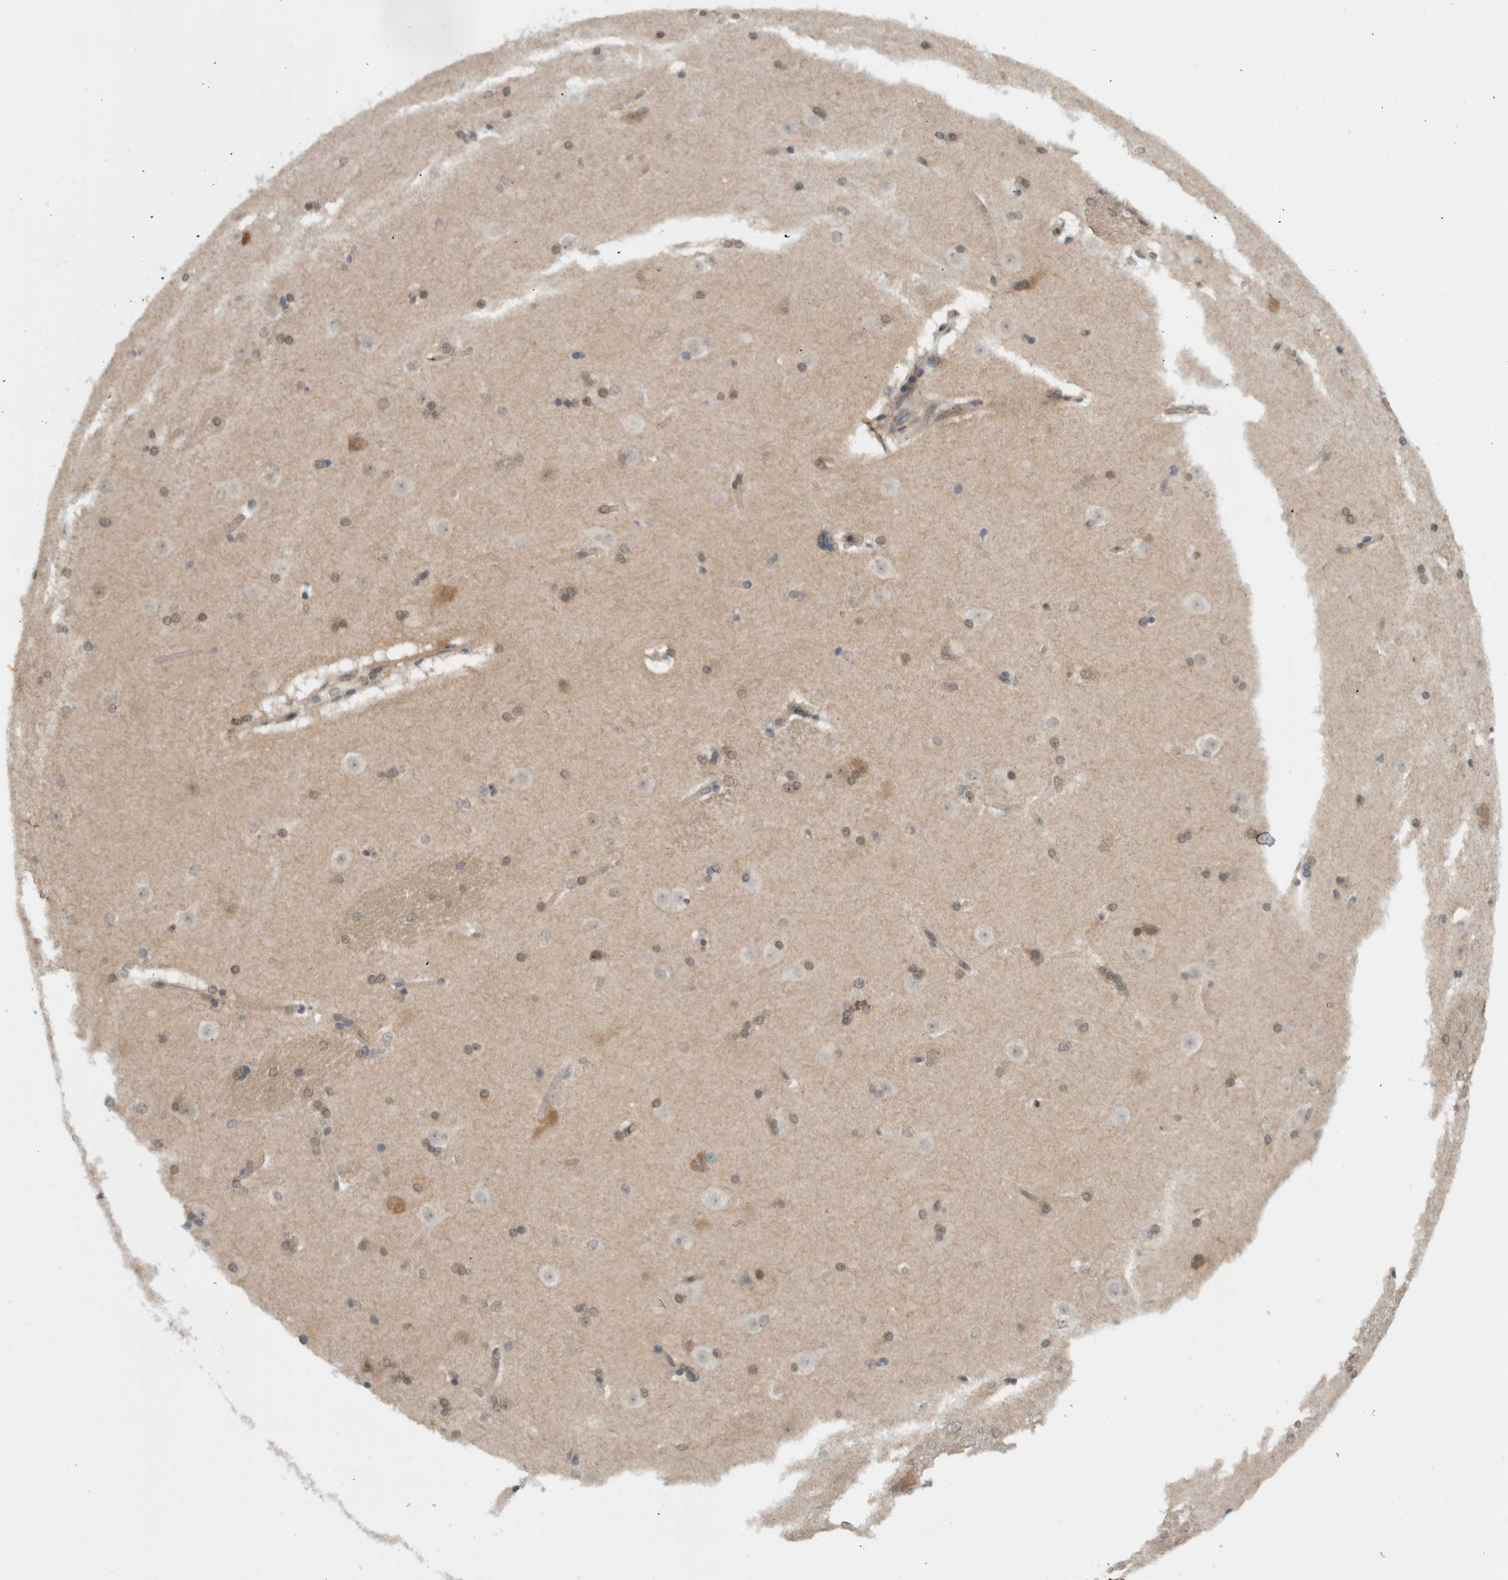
{"staining": {"intensity": "weak", "quantity": "25%-75%", "location": "cytoplasmic/membranous"}, "tissue": "caudate", "cell_type": "Glial cells", "image_type": "normal", "snomed": [{"axis": "morphology", "description": "Normal tissue, NOS"}, {"axis": "topography", "description": "Lateral ventricle wall"}], "caption": "The immunohistochemical stain highlights weak cytoplasmic/membranous staining in glial cells of normal caudate. (IHC, brightfield microscopy, high magnification).", "gene": "CCDC43", "patient": {"sex": "female", "age": 19}}